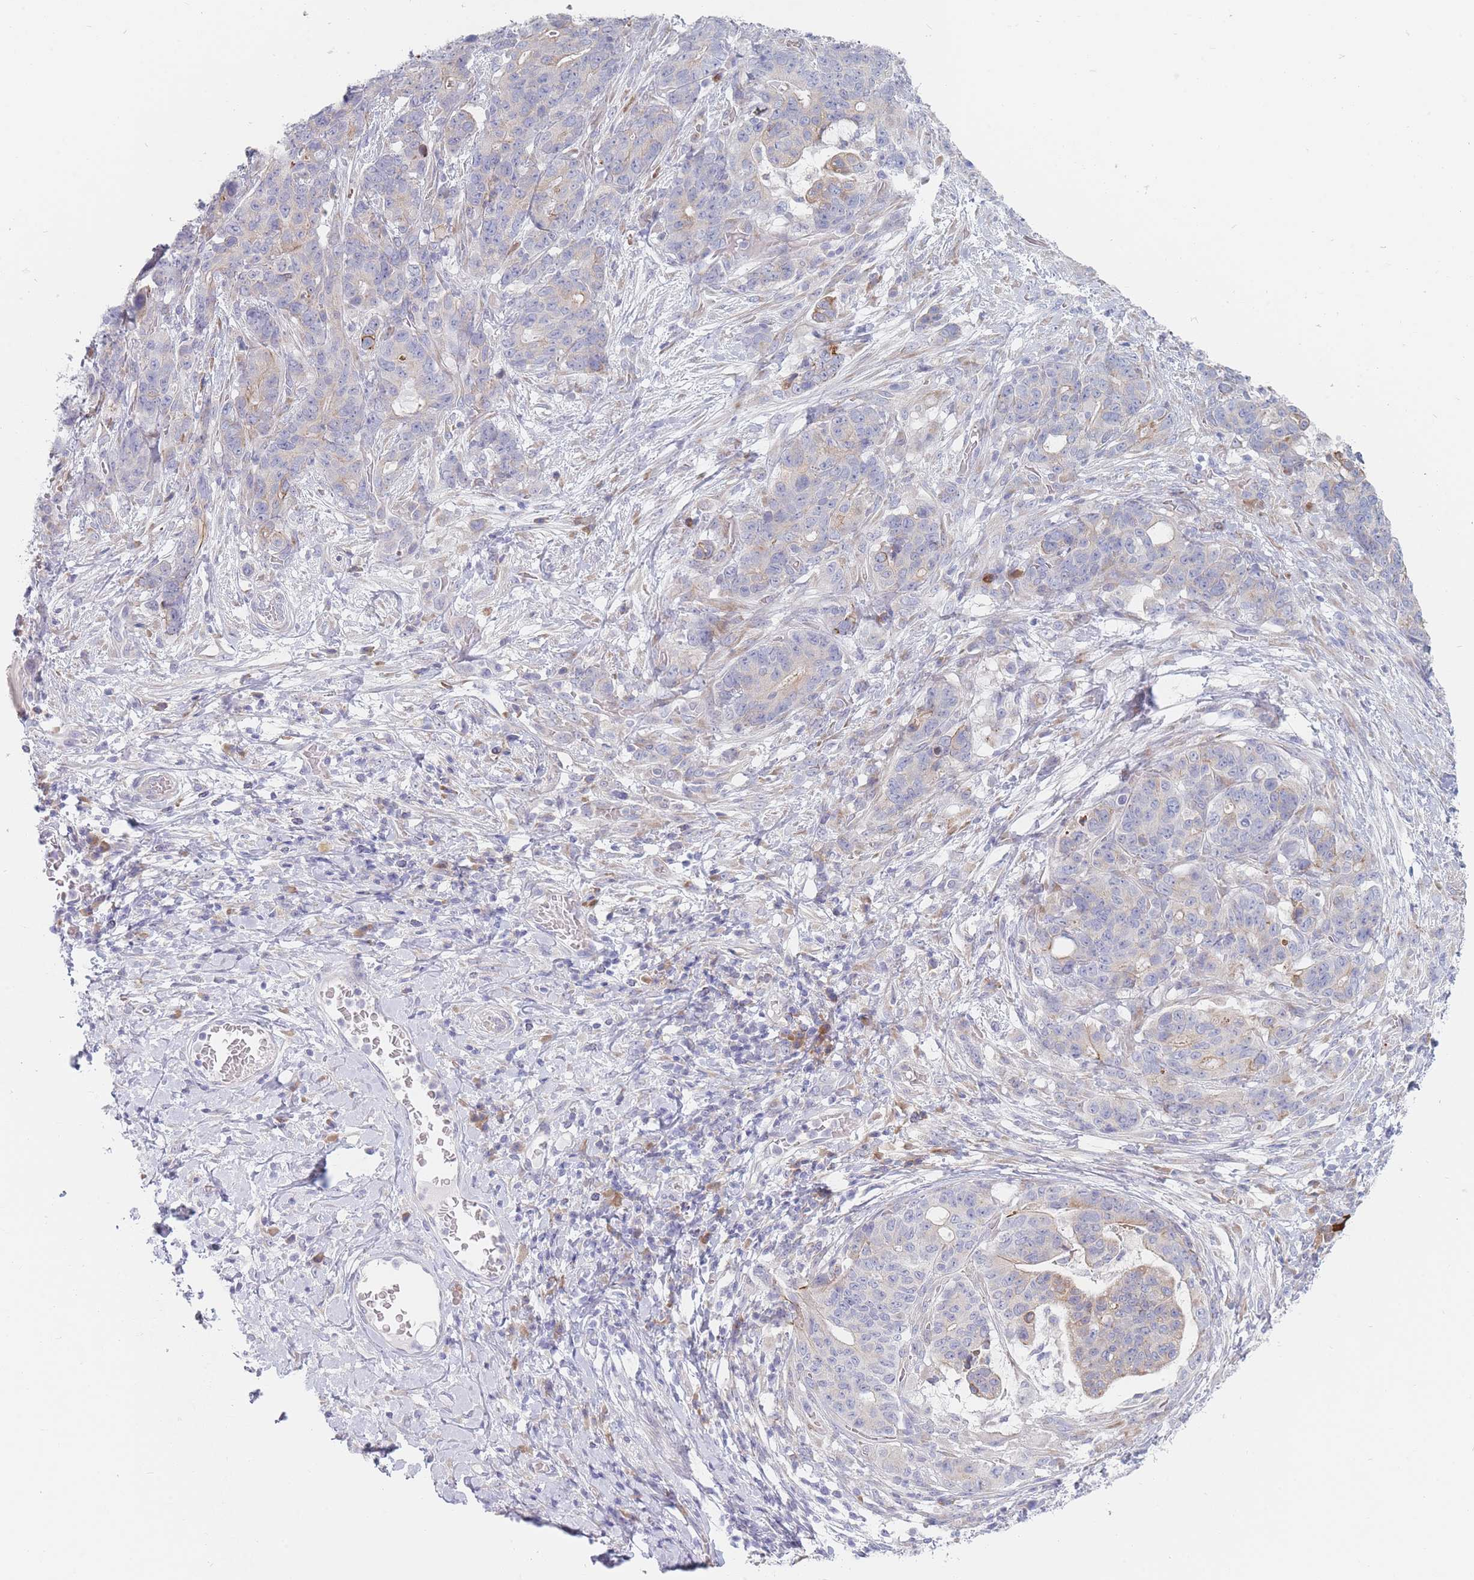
{"staining": {"intensity": "weak", "quantity": "<25%", "location": "cytoplasmic/membranous"}, "tissue": "stomach cancer", "cell_type": "Tumor cells", "image_type": "cancer", "snomed": [{"axis": "morphology", "description": "Normal tissue, NOS"}, {"axis": "morphology", "description": "Adenocarcinoma, NOS"}, {"axis": "topography", "description": "Stomach"}], "caption": "A high-resolution histopathology image shows IHC staining of adenocarcinoma (stomach), which displays no significant staining in tumor cells.", "gene": "SPATS1", "patient": {"sex": "female", "age": 64}}